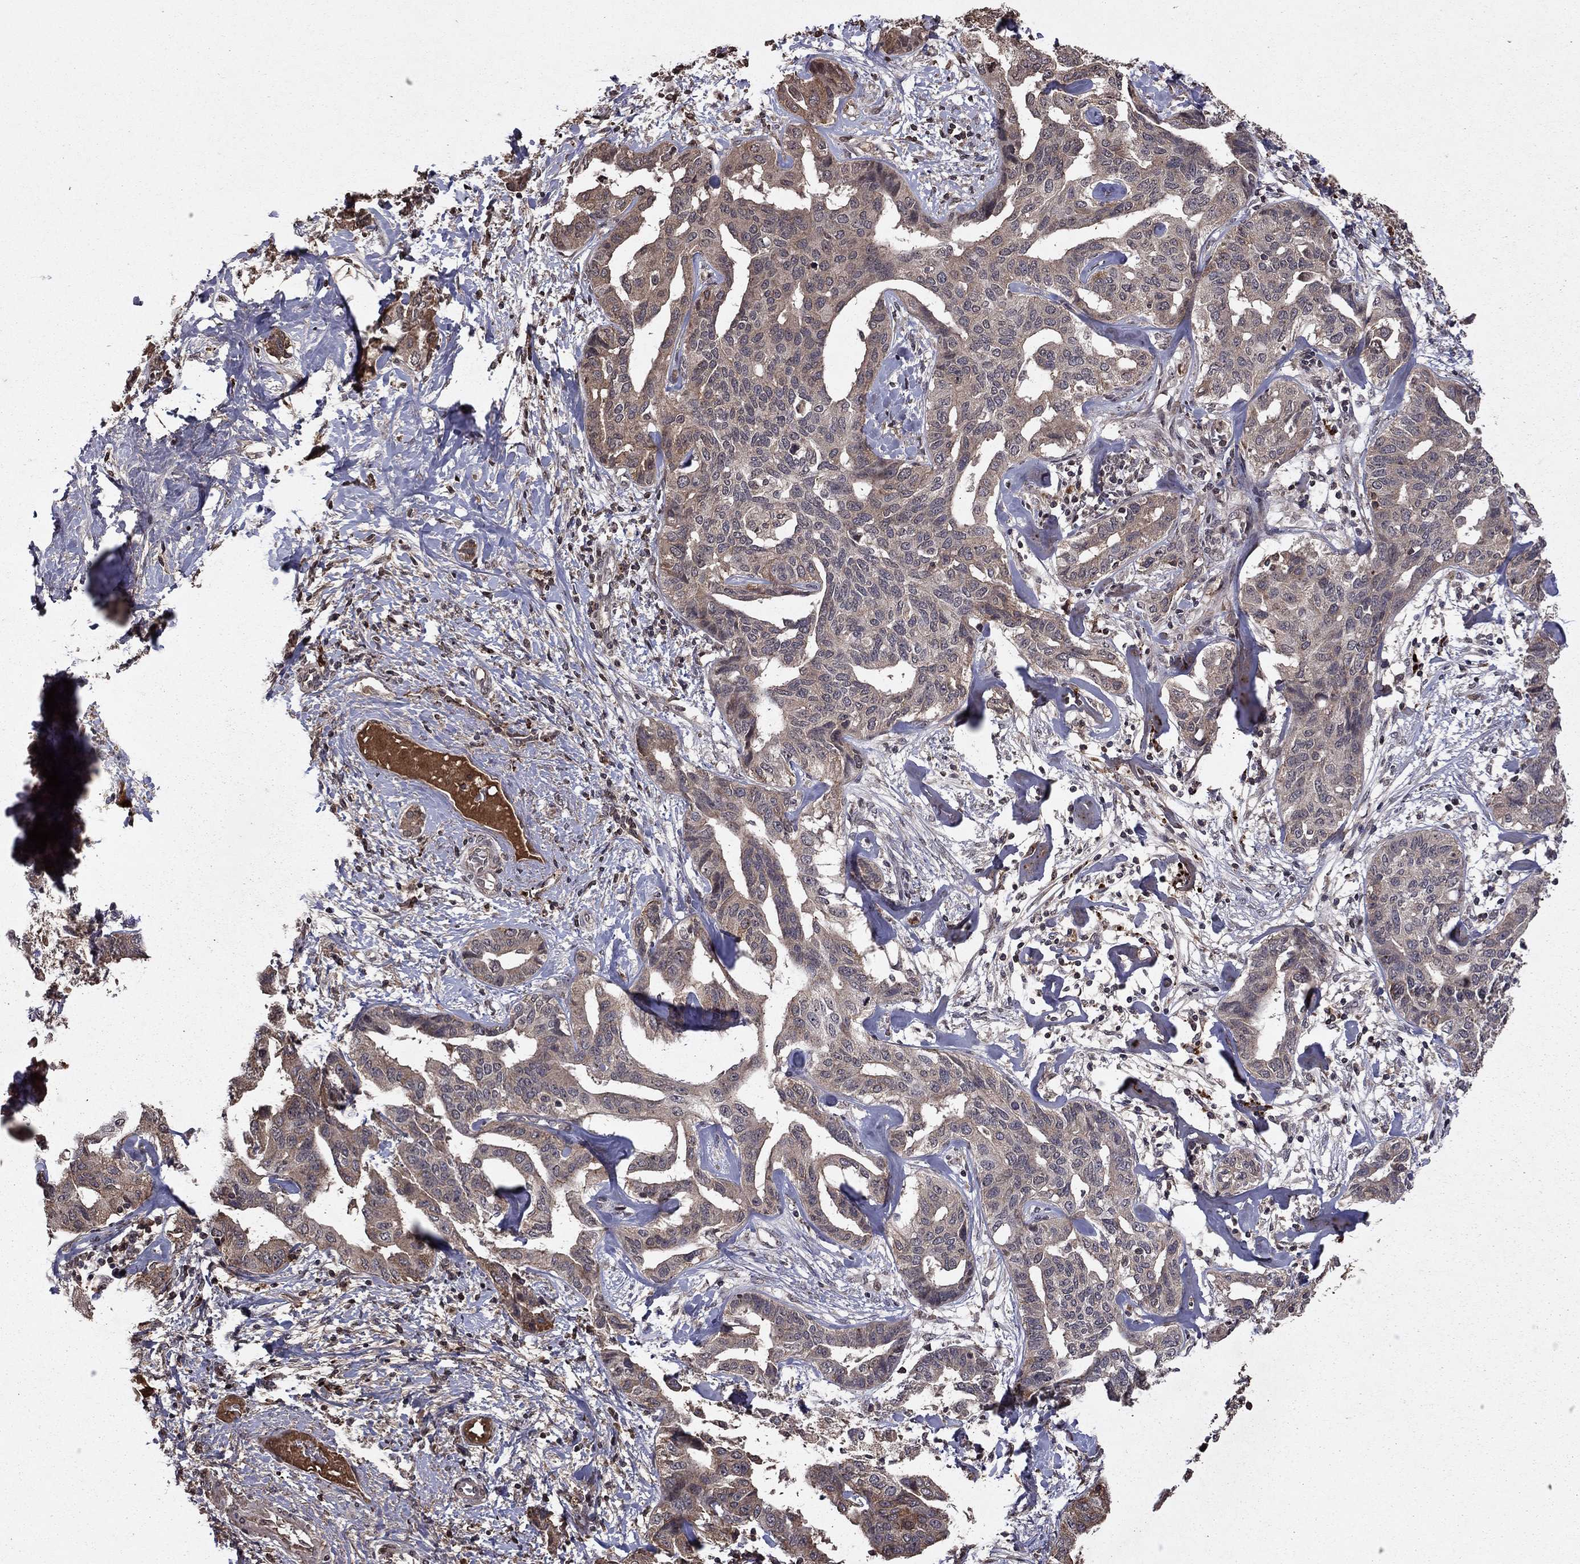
{"staining": {"intensity": "weak", "quantity": "25%-75%", "location": "cytoplasmic/membranous"}, "tissue": "liver cancer", "cell_type": "Tumor cells", "image_type": "cancer", "snomed": [{"axis": "morphology", "description": "Cholangiocarcinoma"}, {"axis": "topography", "description": "Liver"}], "caption": "Immunohistochemistry (IHC) micrograph of human liver cancer stained for a protein (brown), which displays low levels of weak cytoplasmic/membranous staining in about 25%-75% of tumor cells.", "gene": "NLGN1", "patient": {"sex": "male", "age": 59}}